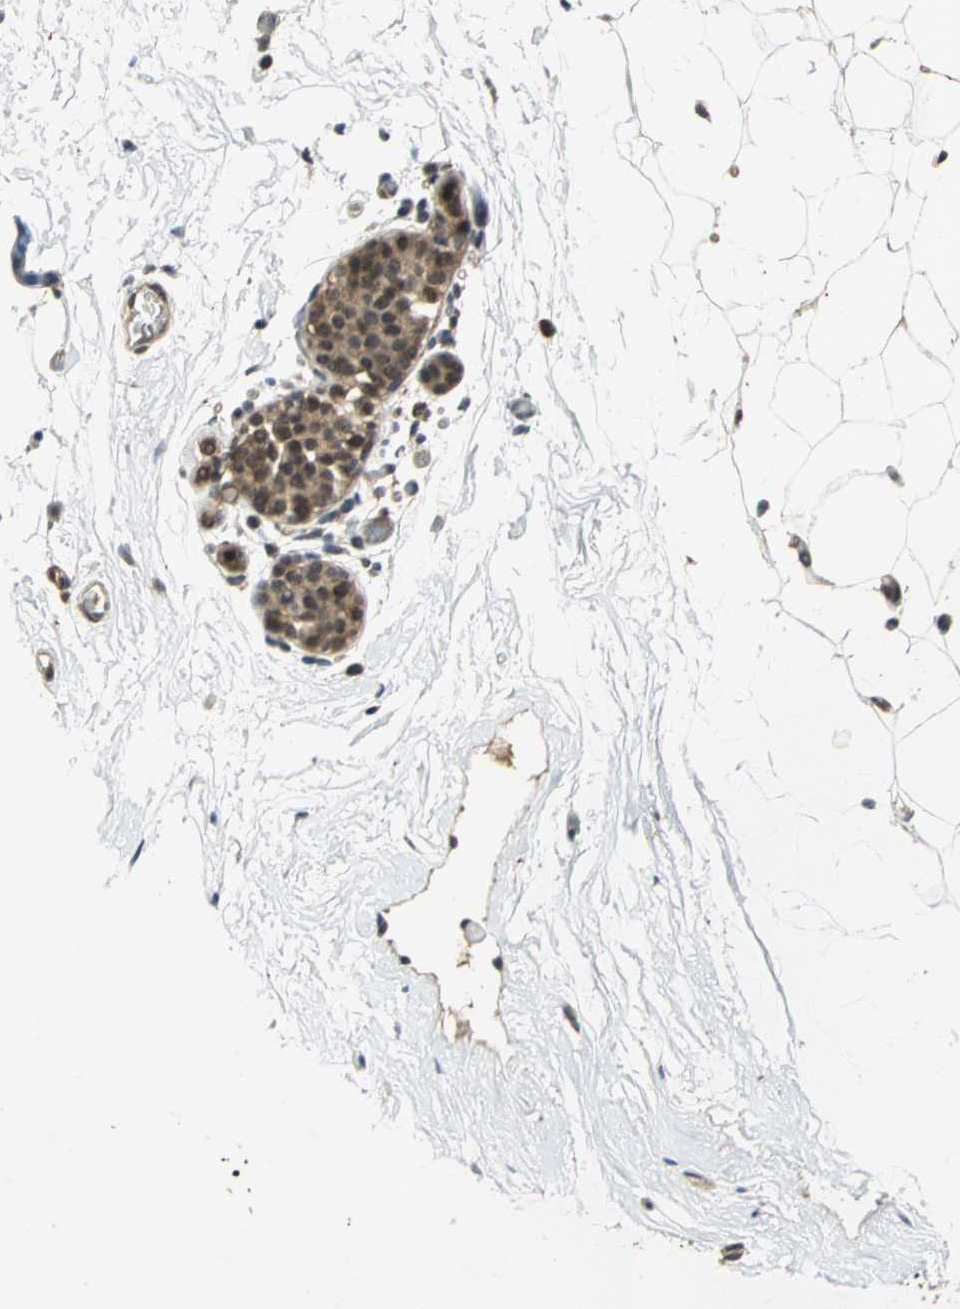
{"staining": {"intensity": "moderate", "quantity": ">75%", "location": "cytoplasmic/membranous,nuclear"}, "tissue": "breast", "cell_type": "Adipocytes", "image_type": "normal", "snomed": [{"axis": "morphology", "description": "Normal tissue, NOS"}, {"axis": "topography", "description": "Breast"}], "caption": "Moderate cytoplasmic/membranous,nuclear protein staining is seen in about >75% of adipocytes in breast. (DAB IHC, brown staining for protein, blue staining for nuclei).", "gene": "NOTCH3", "patient": {"sex": "female", "age": 75}}